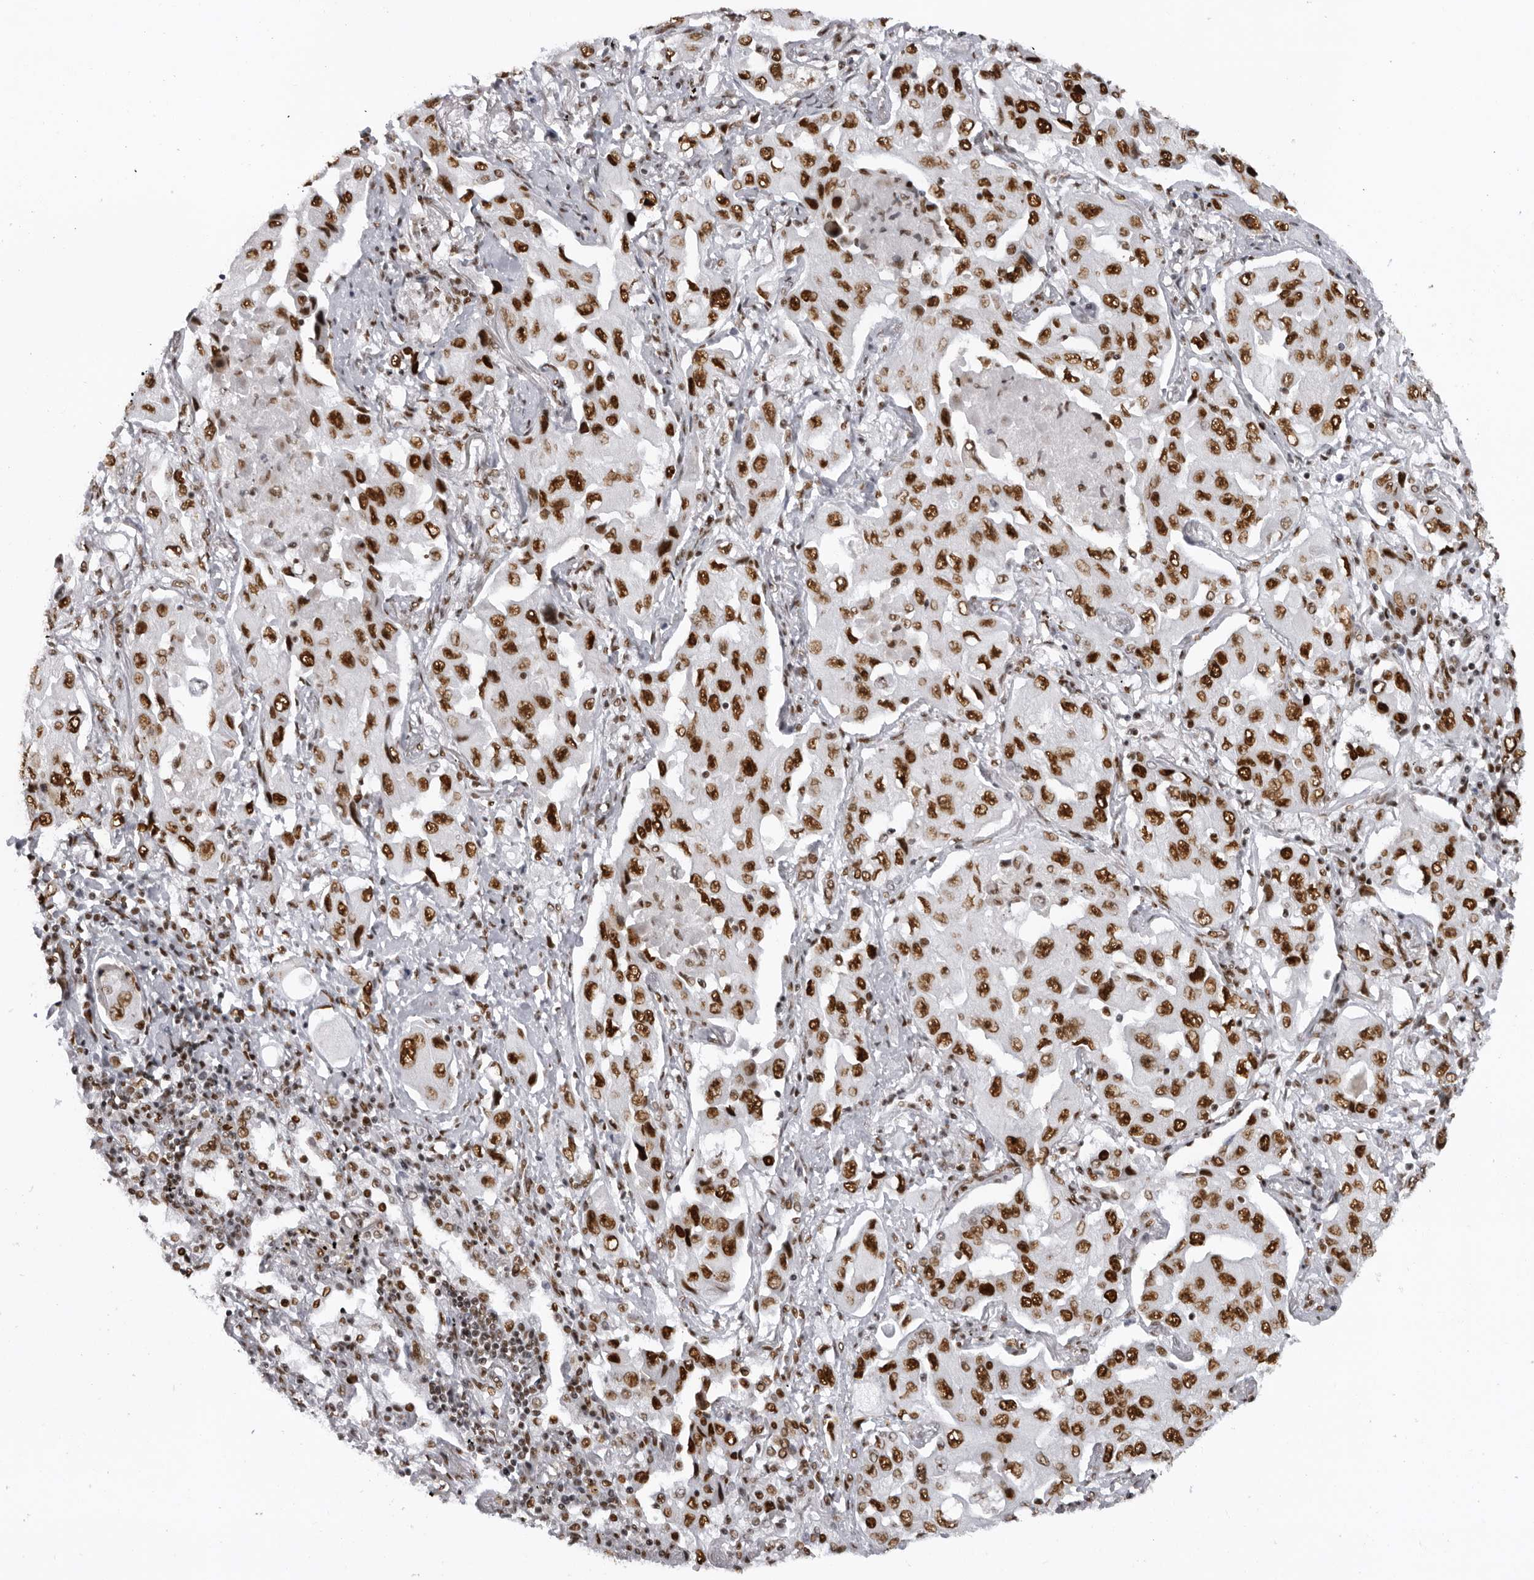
{"staining": {"intensity": "strong", "quantity": ">75%", "location": "nuclear"}, "tissue": "lung cancer", "cell_type": "Tumor cells", "image_type": "cancer", "snomed": [{"axis": "morphology", "description": "Adenocarcinoma, NOS"}, {"axis": "topography", "description": "Lung"}], "caption": "A histopathology image of lung cancer (adenocarcinoma) stained for a protein demonstrates strong nuclear brown staining in tumor cells.", "gene": "DHX9", "patient": {"sex": "female", "age": 65}}